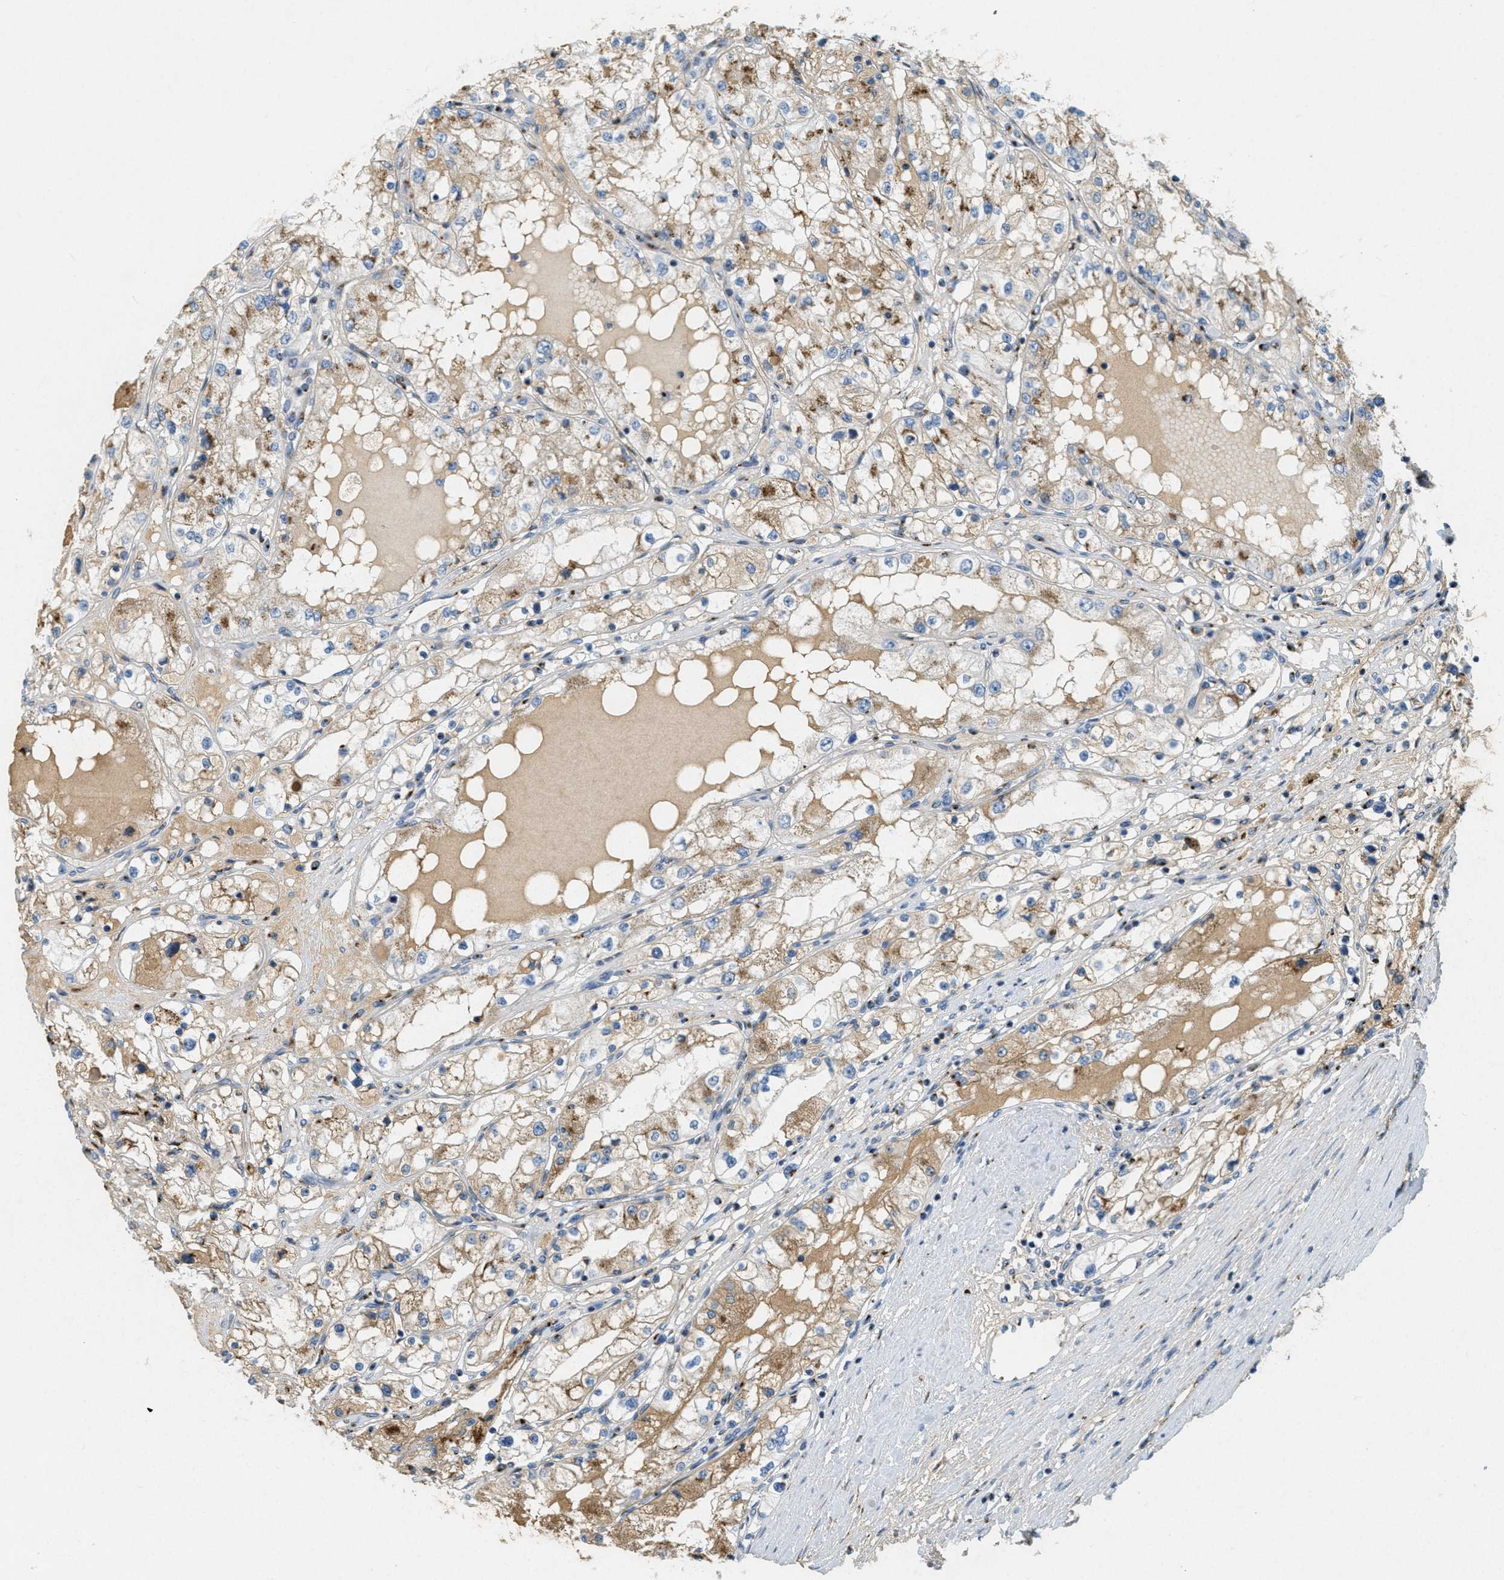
{"staining": {"intensity": "moderate", "quantity": "25%-75%", "location": "cytoplasmic/membranous"}, "tissue": "renal cancer", "cell_type": "Tumor cells", "image_type": "cancer", "snomed": [{"axis": "morphology", "description": "Adenocarcinoma, NOS"}, {"axis": "topography", "description": "Kidney"}], "caption": "Protein analysis of renal cancer tissue demonstrates moderate cytoplasmic/membranous staining in approximately 25%-75% of tumor cells.", "gene": "ENTPD4", "patient": {"sex": "male", "age": 68}}